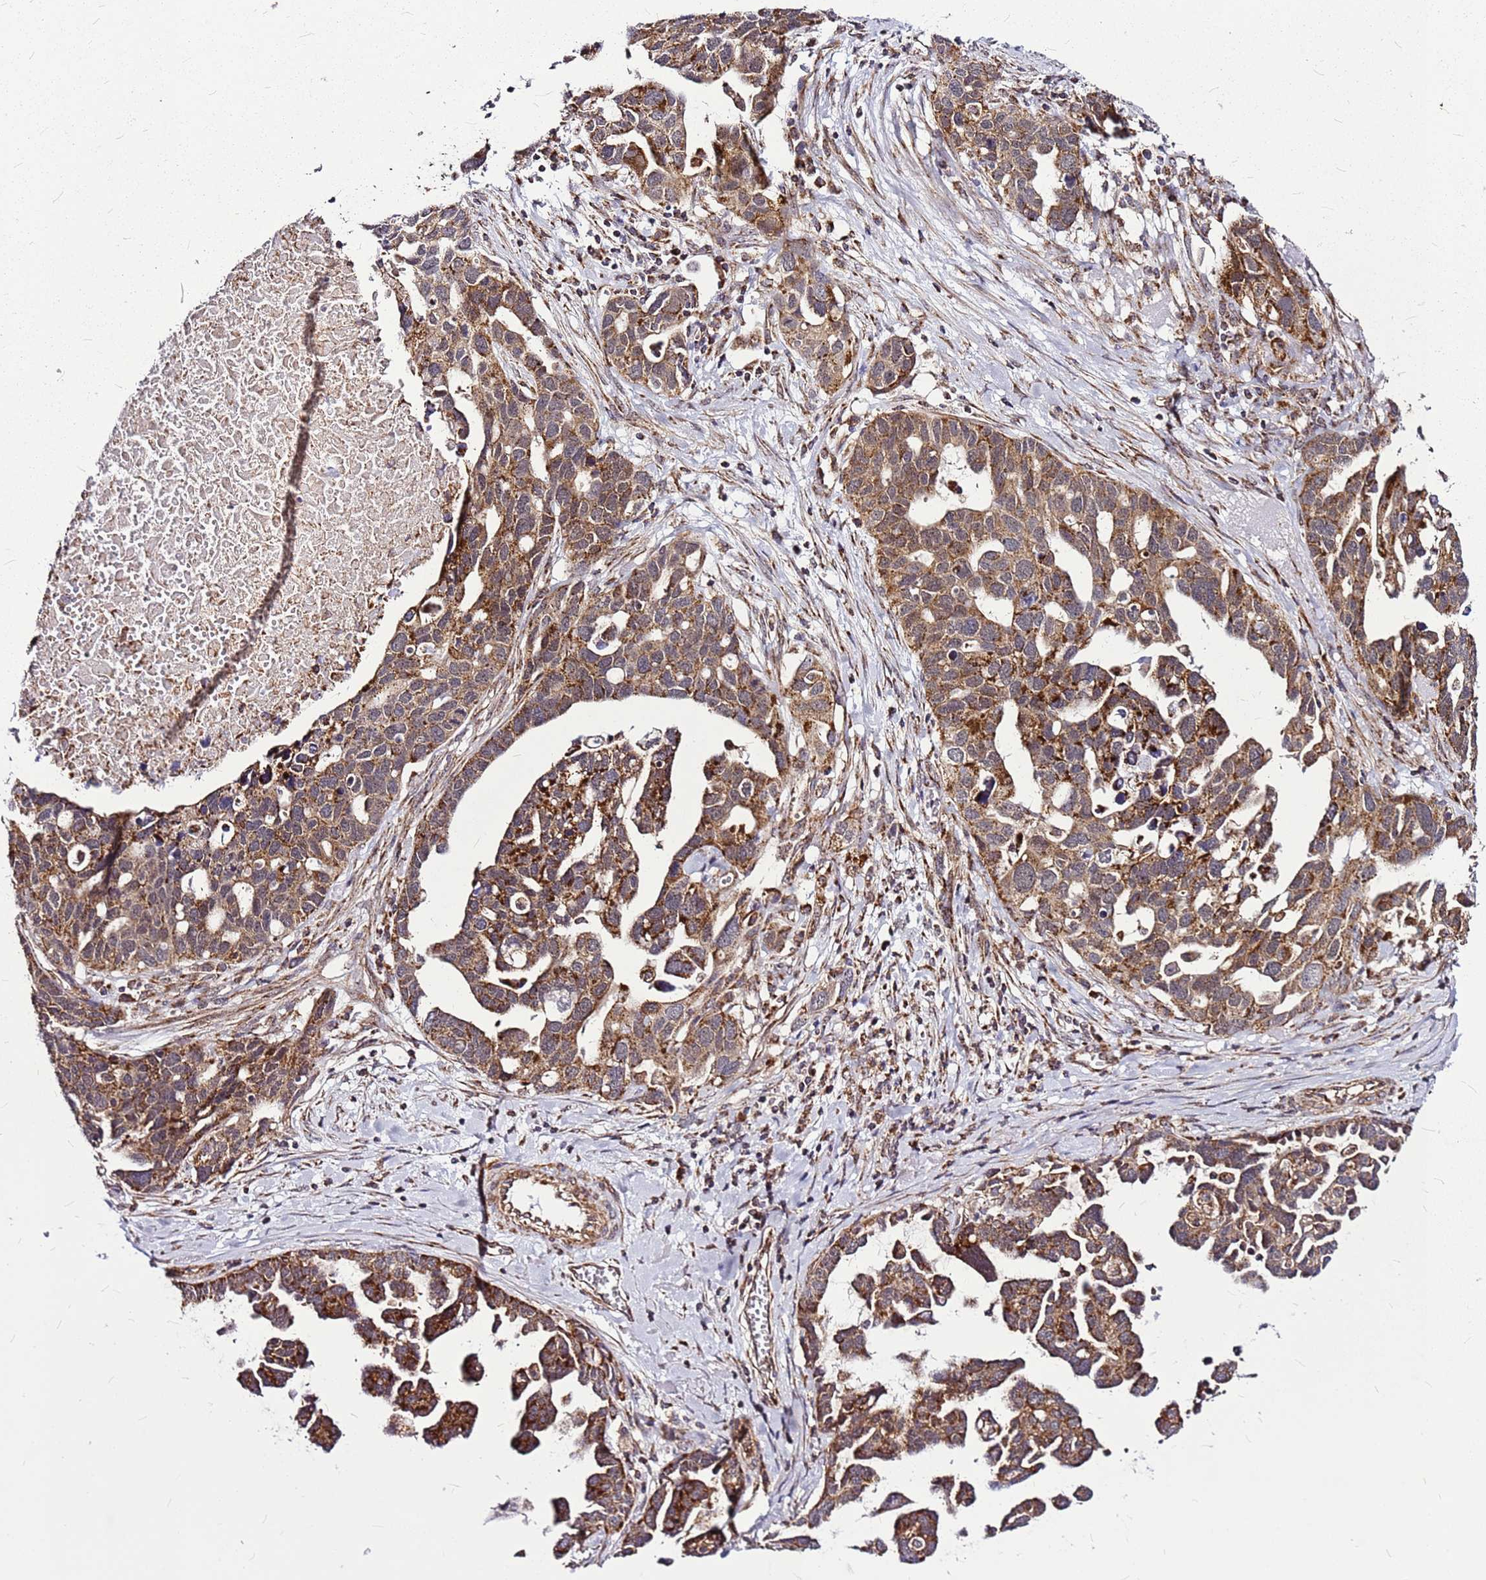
{"staining": {"intensity": "moderate", "quantity": ">75%", "location": "cytoplasmic/membranous"}, "tissue": "ovarian cancer", "cell_type": "Tumor cells", "image_type": "cancer", "snomed": [{"axis": "morphology", "description": "Cystadenocarcinoma, serous, NOS"}, {"axis": "topography", "description": "Ovary"}], "caption": "The image demonstrates immunohistochemical staining of serous cystadenocarcinoma (ovarian). There is moderate cytoplasmic/membranous staining is present in about >75% of tumor cells.", "gene": "OR51T1", "patient": {"sex": "female", "age": 54}}